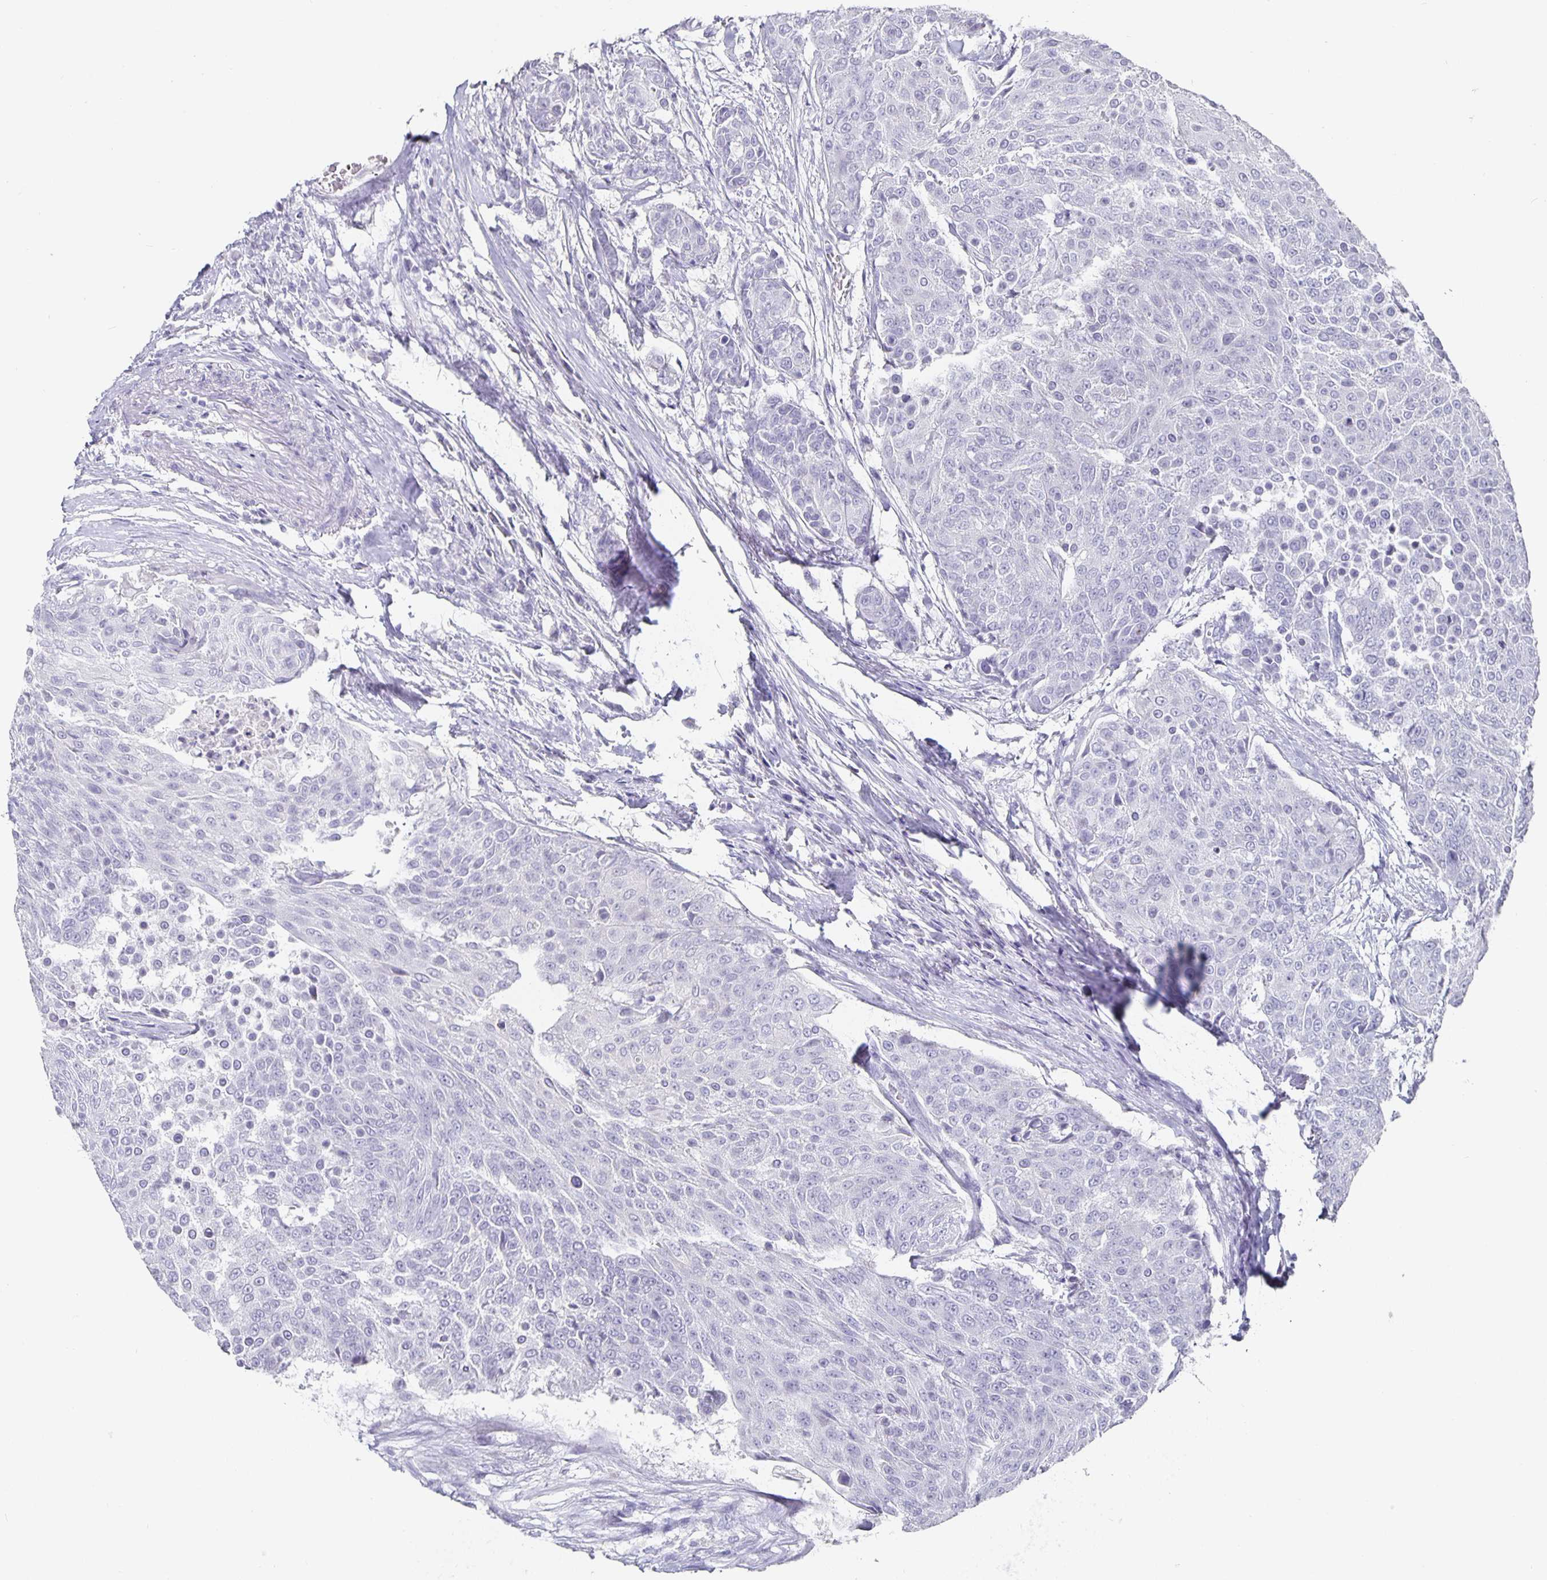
{"staining": {"intensity": "negative", "quantity": "none", "location": "none"}, "tissue": "urothelial cancer", "cell_type": "Tumor cells", "image_type": "cancer", "snomed": [{"axis": "morphology", "description": "Urothelial carcinoma, High grade"}, {"axis": "topography", "description": "Urinary bladder"}], "caption": "This is an IHC image of human high-grade urothelial carcinoma. There is no staining in tumor cells.", "gene": "CHGA", "patient": {"sex": "female", "age": 63}}